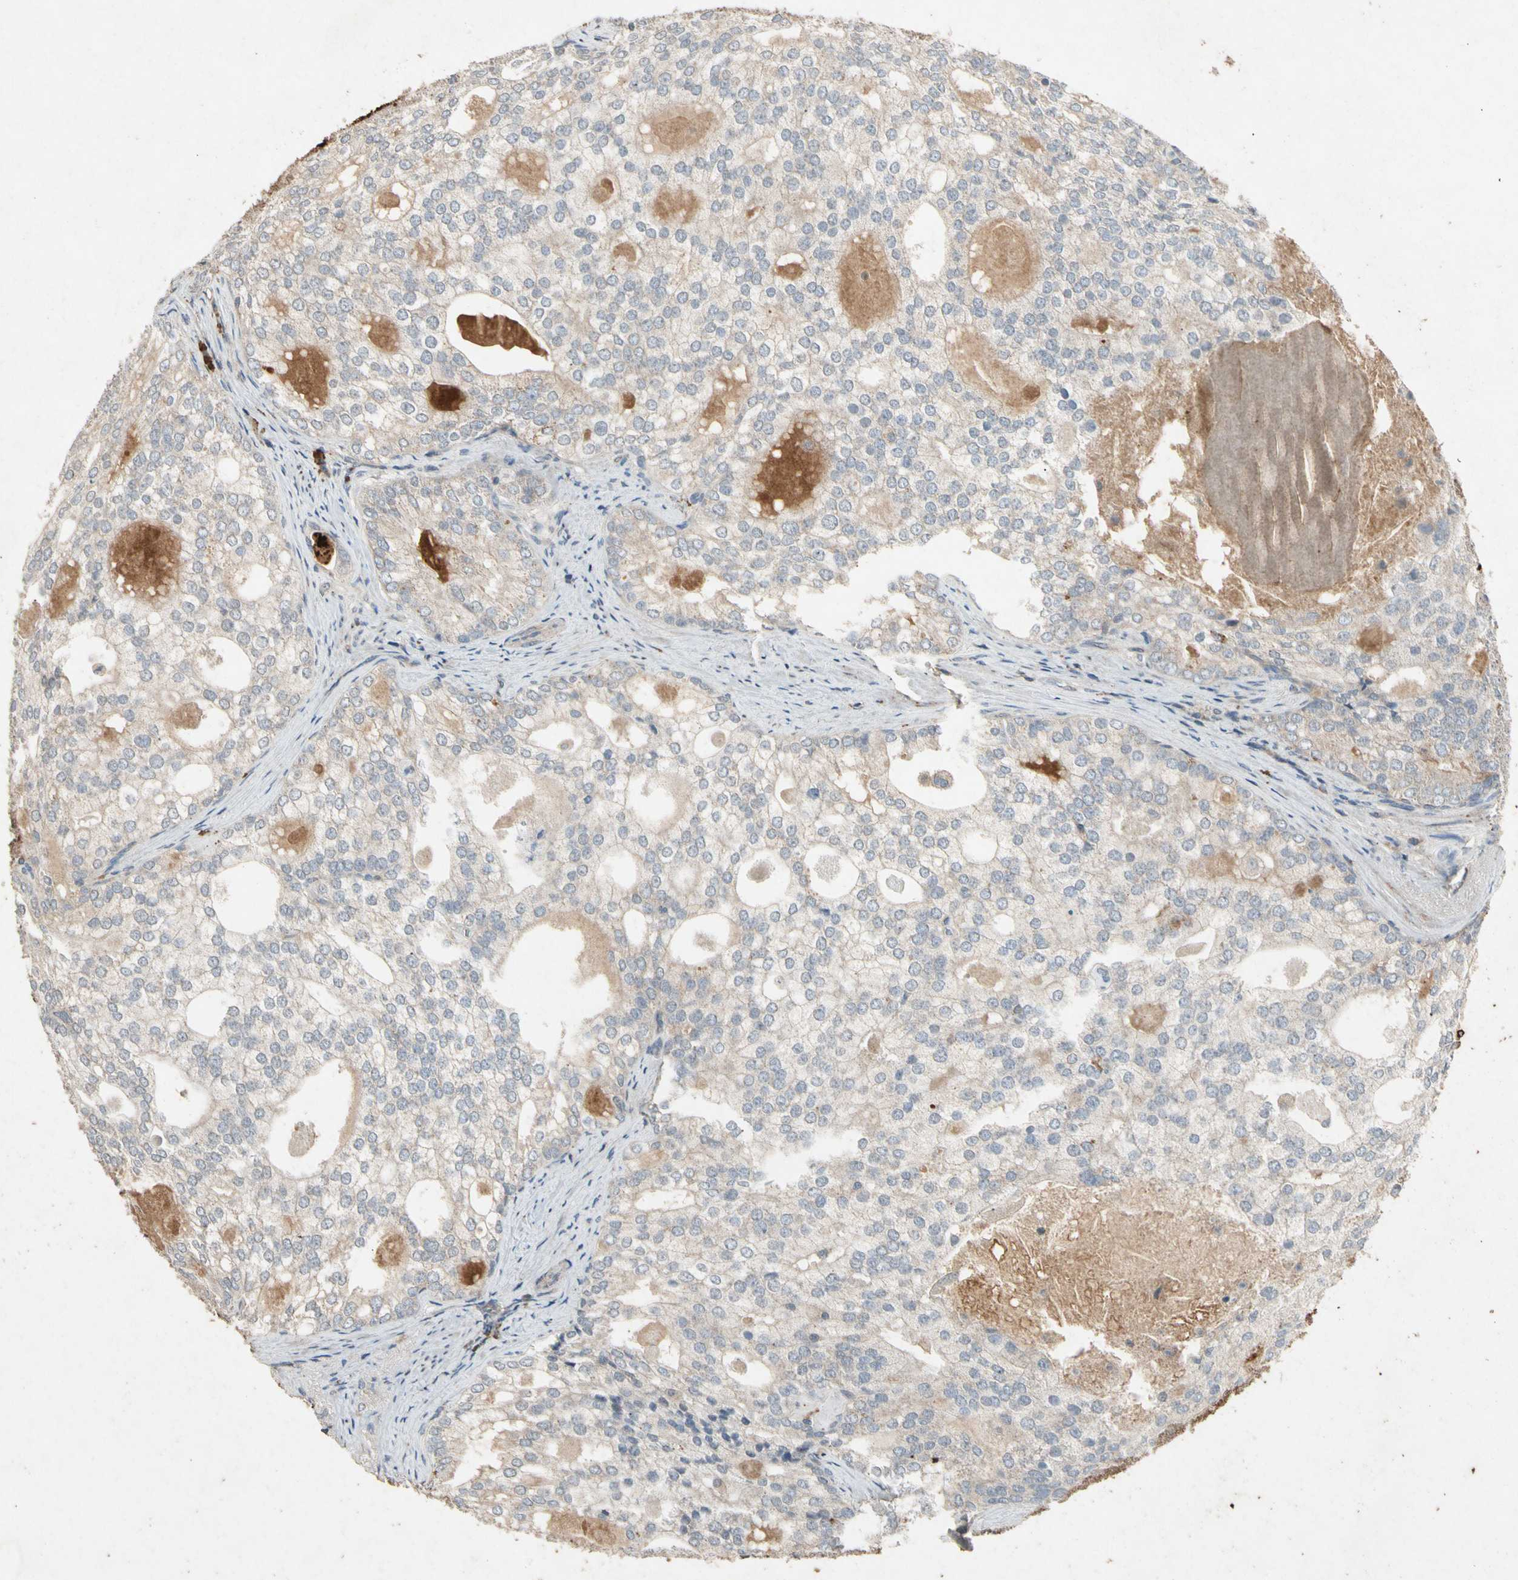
{"staining": {"intensity": "weak", "quantity": "<25%", "location": "cytoplasmic/membranous"}, "tissue": "prostate cancer", "cell_type": "Tumor cells", "image_type": "cancer", "snomed": [{"axis": "morphology", "description": "Adenocarcinoma, High grade"}, {"axis": "topography", "description": "Prostate"}], "caption": "An image of human prostate high-grade adenocarcinoma is negative for staining in tumor cells.", "gene": "GPLD1", "patient": {"sex": "male", "age": 66}}